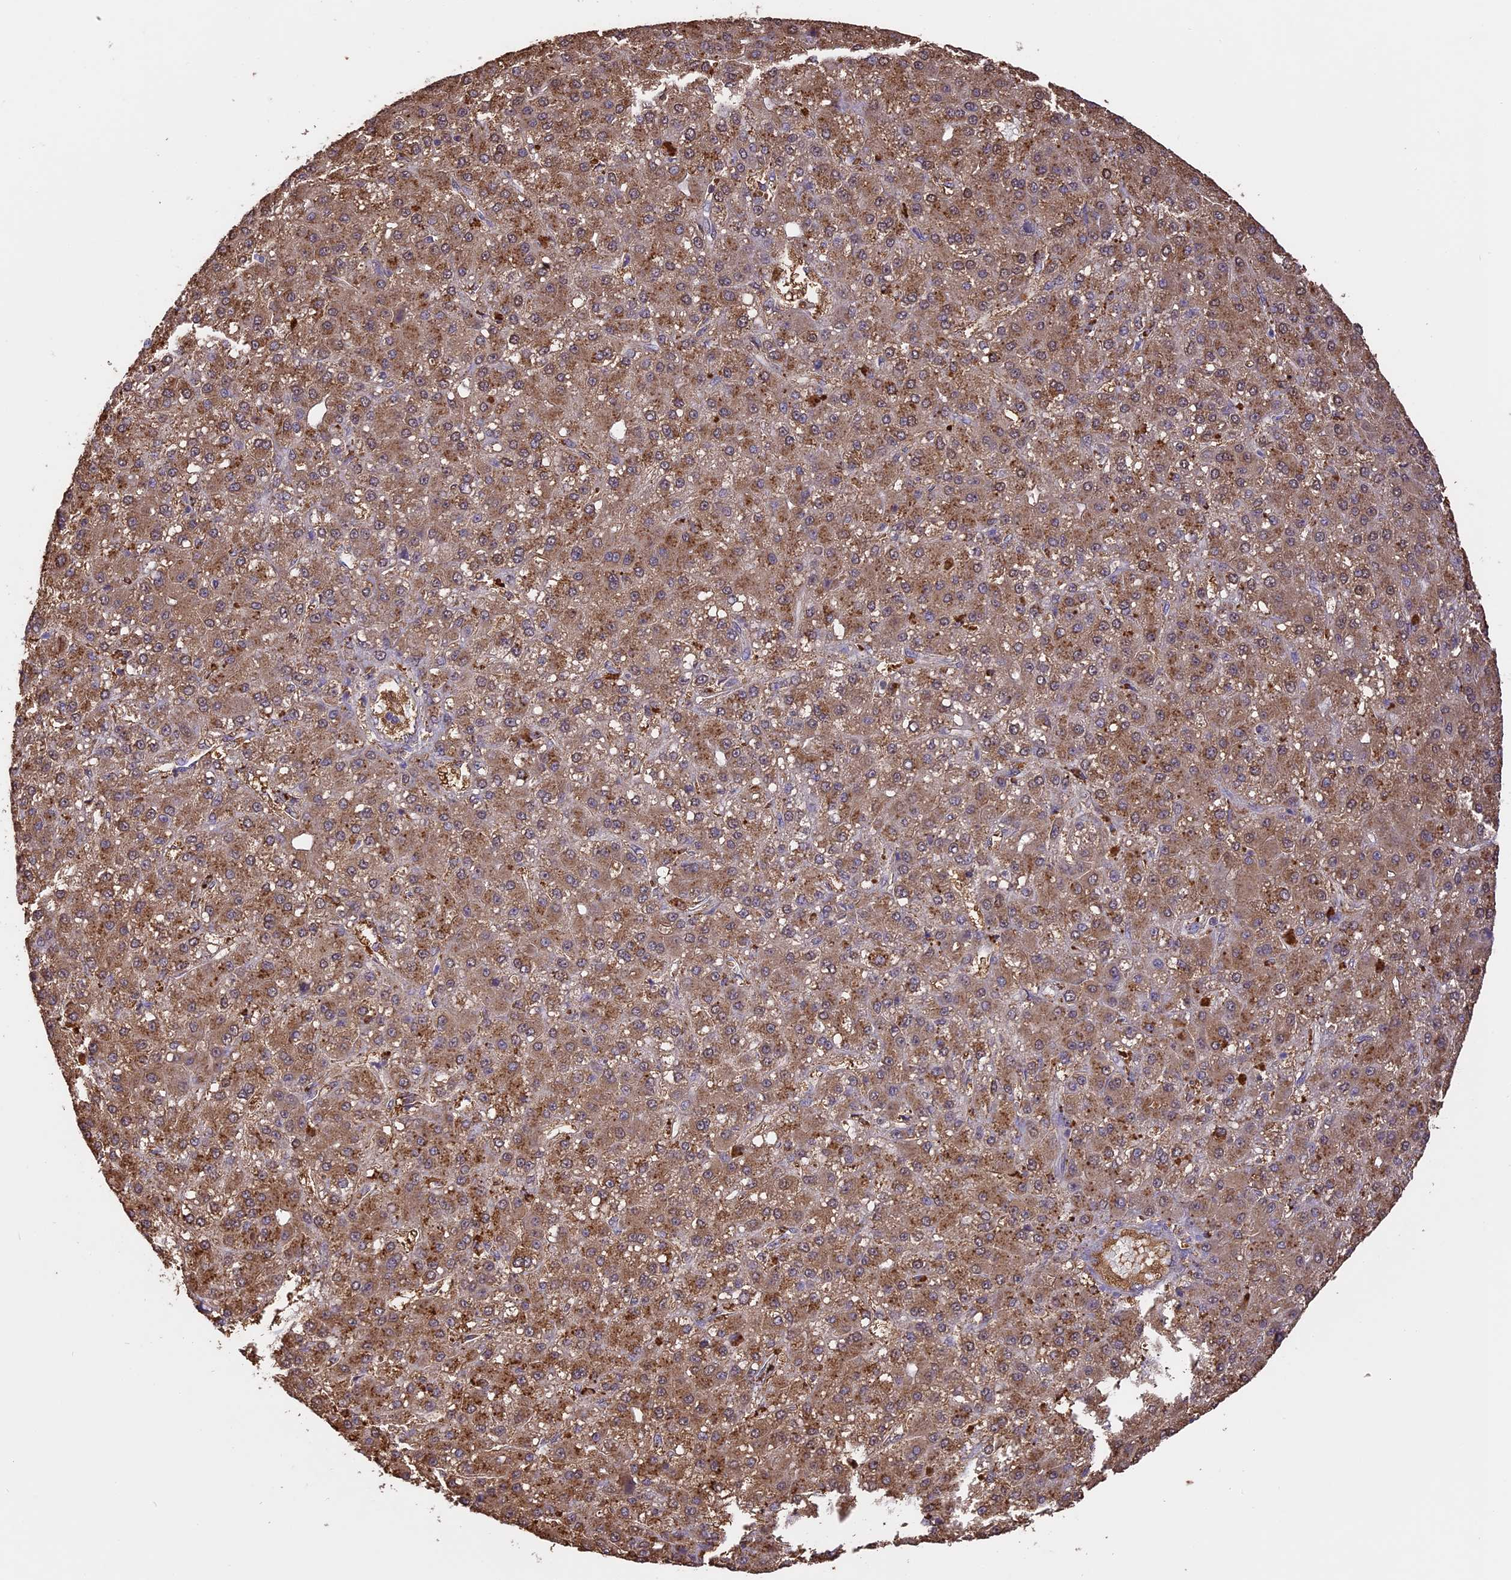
{"staining": {"intensity": "moderate", "quantity": ">75%", "location": "cytoplasmic/membranous"}, "tissue": "liver cancer", "cell_type": "Tumor cells", "image_type": "cancer", "snomed": [{"axis": "morphology", "description": "Carcinoma, Hepatocellular, NOS"}, {"axis": "topography", "description": "Liver"}], "caption": "Liver cancer (hepatocellular carcinoma) was stained to show a protein in brown. There is medium levels of moderate cytoplasmic/membranous staining in approximately >75% of tumor cells.", "gene": "ARHGAP19", "patient": {"sex": "male", "age": 67}}